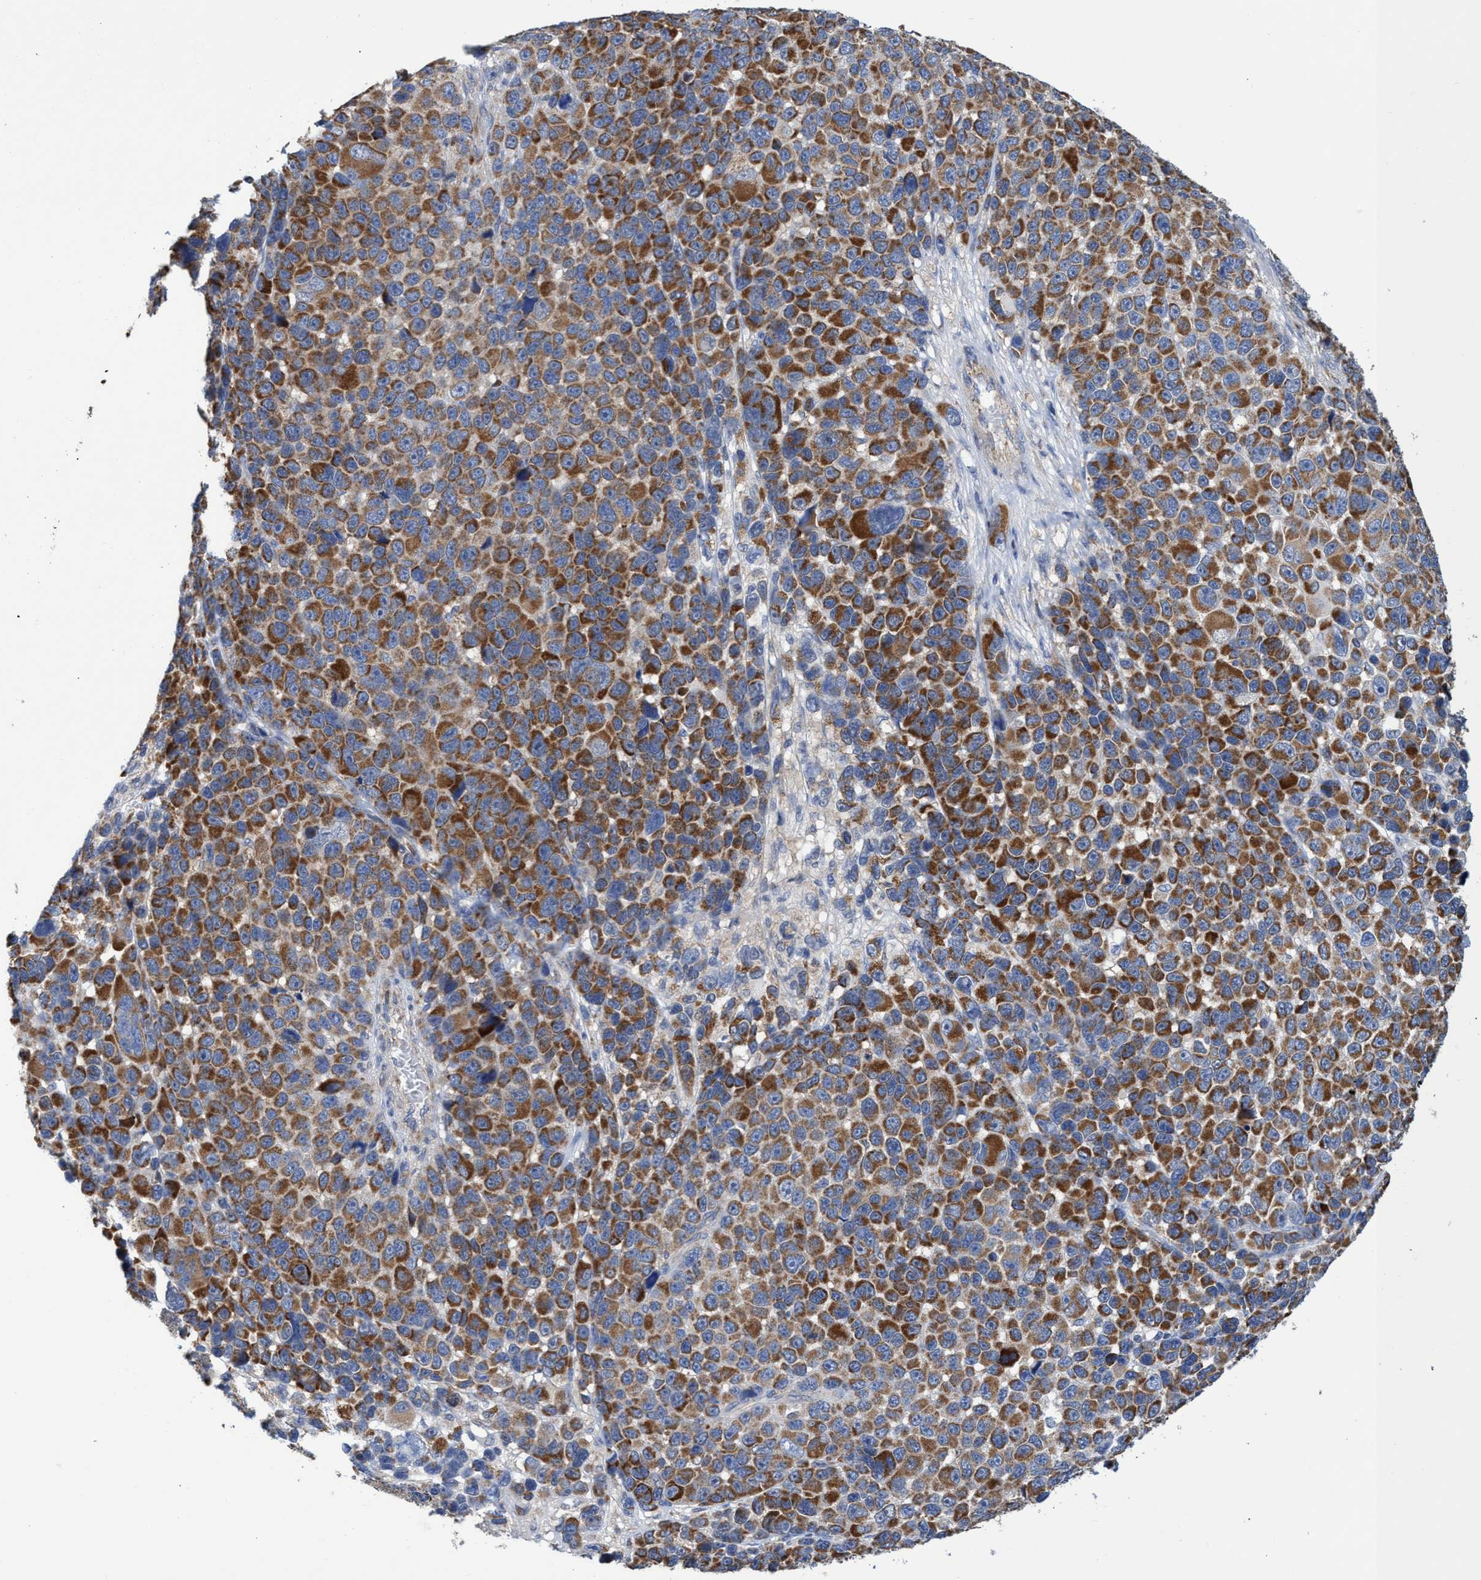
{"staining": {"intensity": "moderate", "quantity": ">75%", "location": "cytoplasmic/membranous"}, "tissue": "melanoma", "cell_type": "Tumor cells", "image_type": "cancer", "snomed": [{"axis": "morphology", "description": "Malignant melanoma, NOS"}, {"axis": "topography", "description": "Skin"}], "caption": "Immunohistochemistry (IHC) (DAB (3,3'-diaminobenzidine)) staining of melanoma shows moderate cytoplasmic/membranous protein positivity in approximately >75% of tumor cells.", "gene": "CRYZ", "patient": {"sex": "male", "age": 53}}